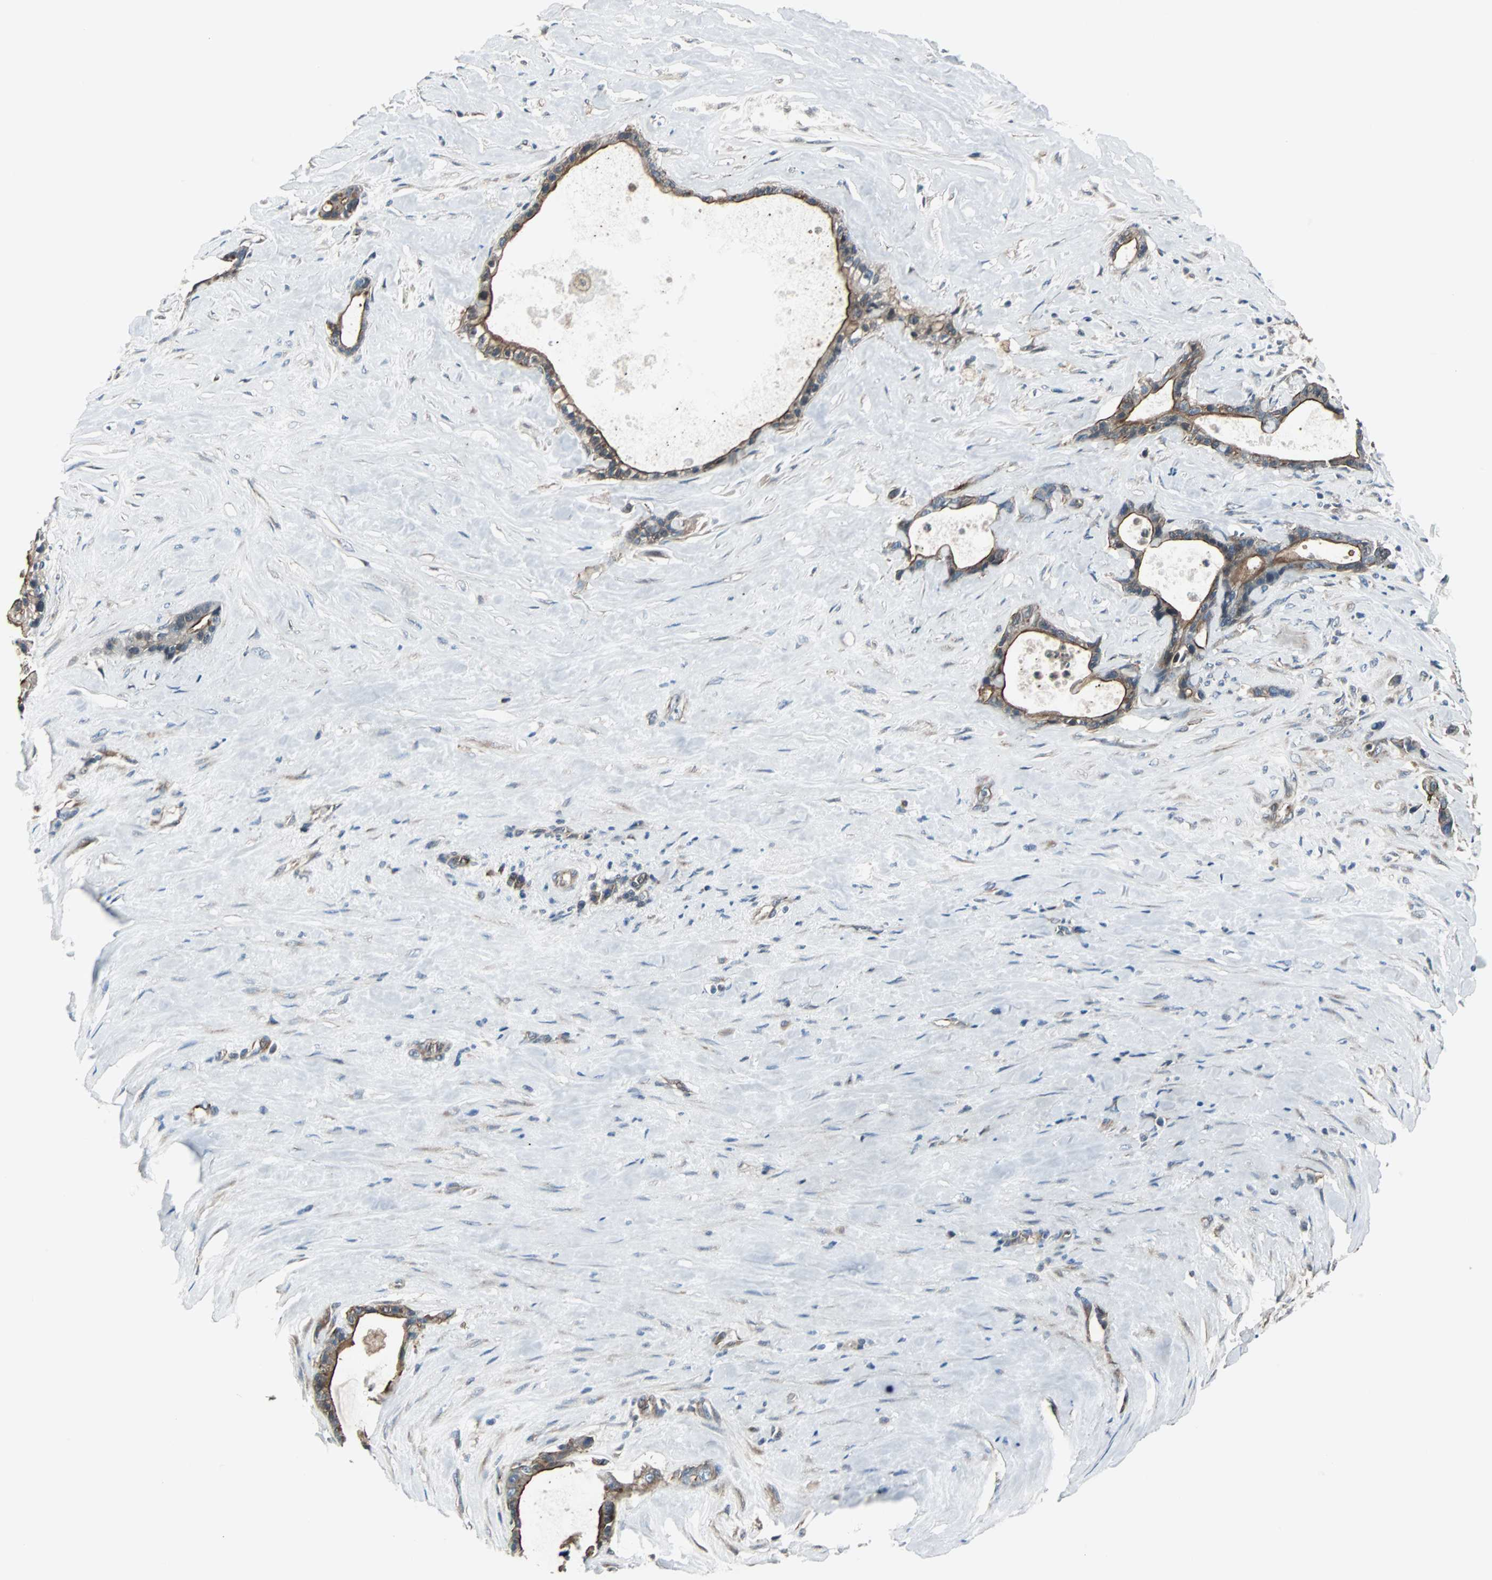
{"staining": {"intensity": "moderate", "quantity": ">75%", "location": "cytoplasmic/membranous"}, "tissue": "liver cancer", "cell_type": "Tumor cells", "image_type": "cancer", "snomed": [{"axis": "morphology", "description": "Cholangiocarcinoma"}, {"axis": "topography", "description": "Liver"}], "caption": "Immunohistochemistry (DAB (3,3'-diaminobenzidine)) staining of human cholangiocarcinoma (liver) reveals moderate cytoplasmic/membranous protein expression in approximately >75% of tumor cells.", "gene": "CHP1", "patient": {"sex": "female", "age": 55}}